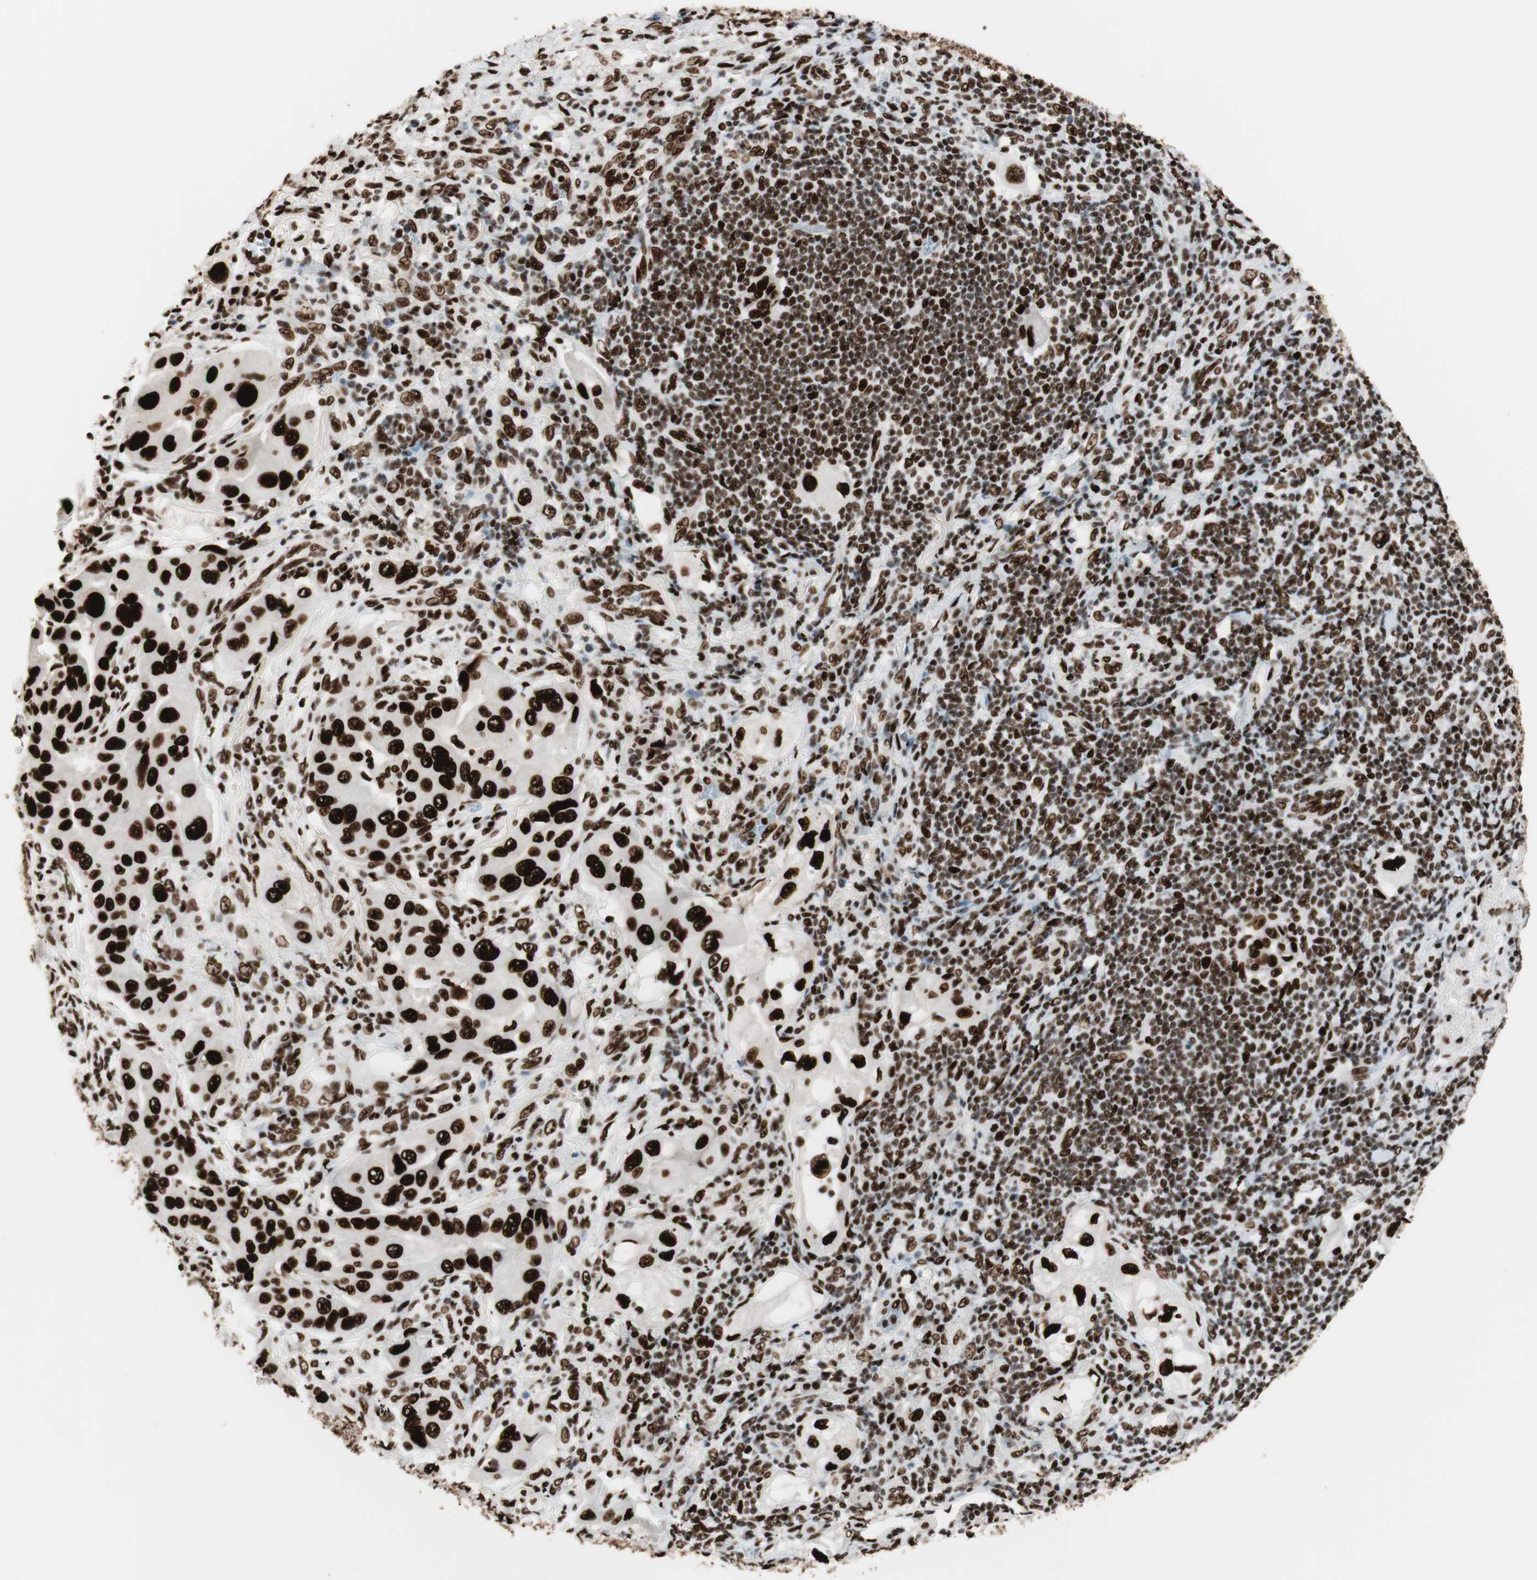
{"staining": {"intensity": "strong", "quantity": ">75%", "location": "nuclear"}, "tissue": "lung cancer", "cell_type": "Tumor cells", "image_type": "cancer", "snomed": [{"axis": "morphology", "description": "Adenocarcinoma, NOS"}, {"axis": "topography", "description": "Lung"}], "caption": "Protein positivity by immunohistochemistry displays strong nuclear positivity in approximately >75% of tumor cells in lung cancer (adenocarcinoma). (IHC, brightfield microscopy, high magnification).", "gene": "PSME3", "patient": {"sex": "female", "age": 65}}